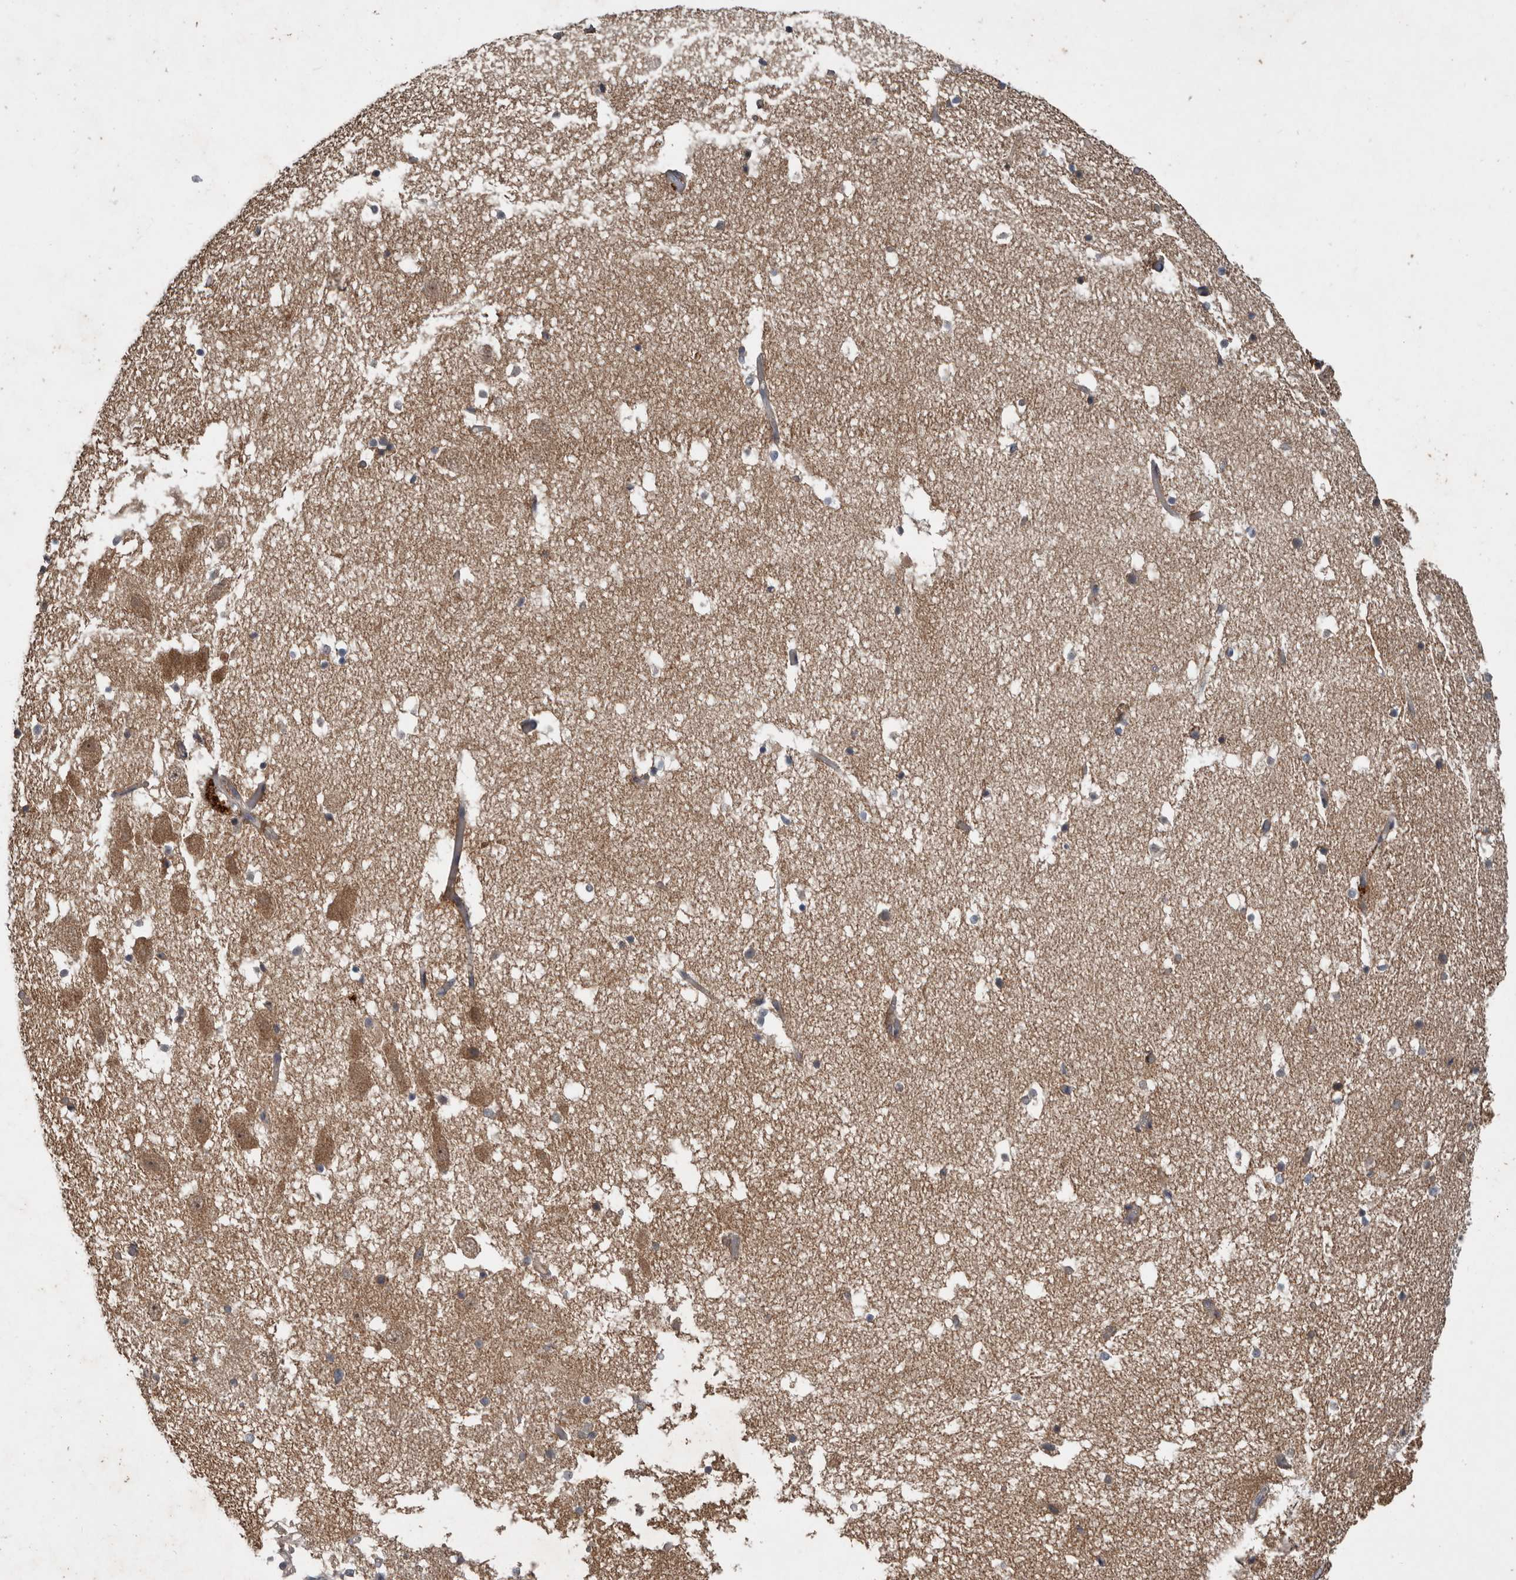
{"staining": {"intensity": "weak", "quantity": ">75%", "location": "cytoplasmic/membranous"}, "tissue": "hippocampus", "cell_type": "Glial cells", "image_type": "normal", "snomed": [{"axis": "morphology", "description": "Normal tissue, NOS"}, {"axis": "topography", "description": "Hippocampus"}], "caption": "Immunohistochemical staining of benign human hippocampus exhibits low levels of weak cytoplasmic/membranous positivity in approximately >75% of glial cells. The protein of interest is stained brown, and the nuclei are stained in blue (DAB (3,3'-diaminobenzidine) IHC with brightfield microscopy, high magnification).", "gene": "DNAJB4", "patient": {"sex": "female", "age": 52}}